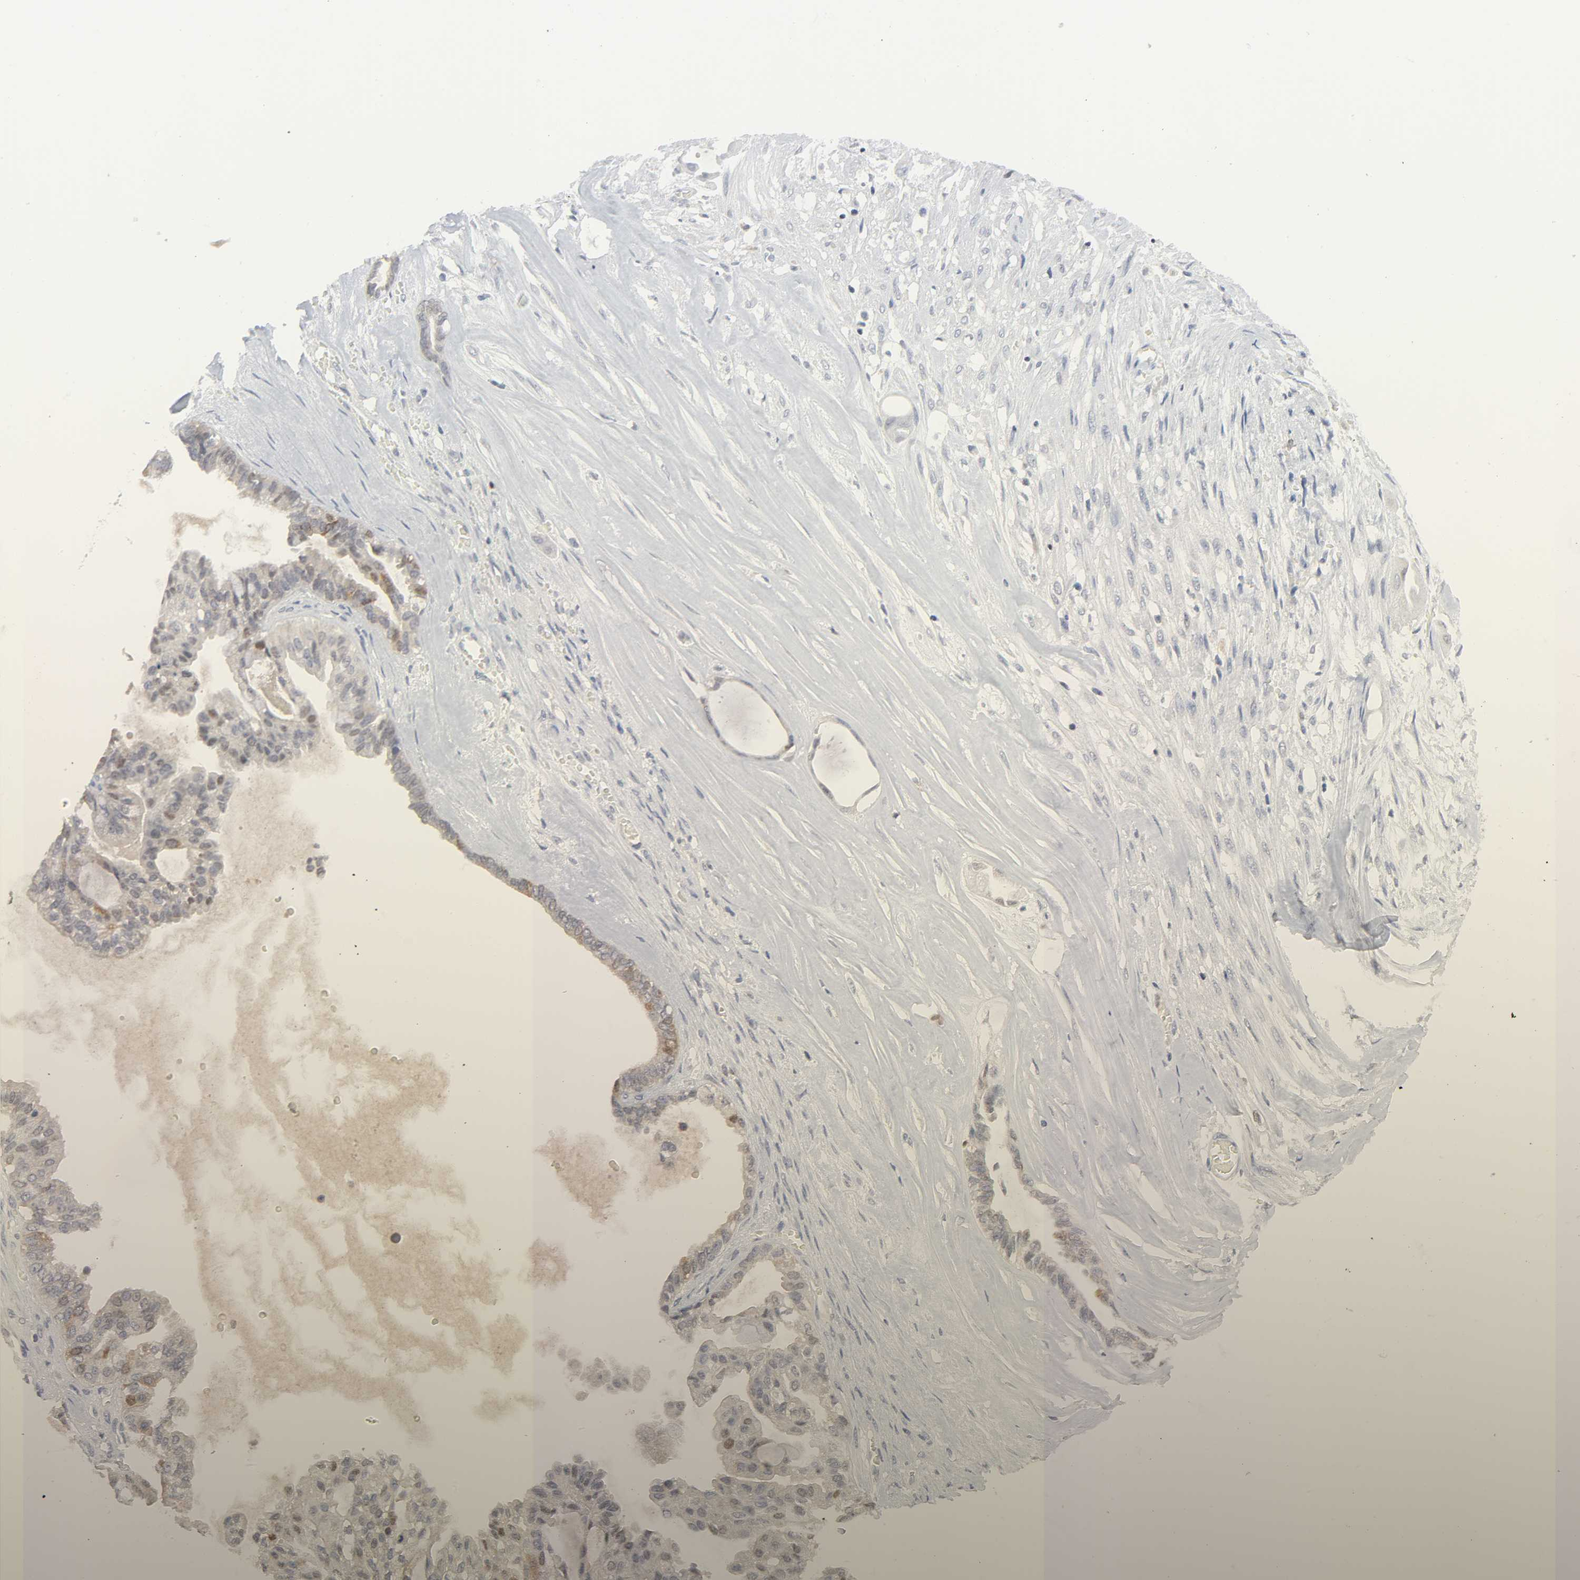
{"staining": {"intensity": "weak", "quantity": "25%-75%", "location": "nuclear"}, "tissue": "ovarian cancer", "cell_type": "Tumor cells", "image_type": "cancer", "snomed": [{"axis": "morphology", "description": "Carcinoma, NOS"}, {"axis": "morphology", "description": "Carcinoma, endometroid"}, {"axis": "topography", "description": "Ovary"}], "caption": "DAB (3,3'-diaminobenzidine) immunohistochemical staining of ovarian cancer (endometroid carcinoma) exhibits weak nuclear protein positivity in approximately 25%-75% of tumor cells. Nuclei are stained in blue.", "gene": "WEE1", "patient": {"sex": "female", "age": 50}}